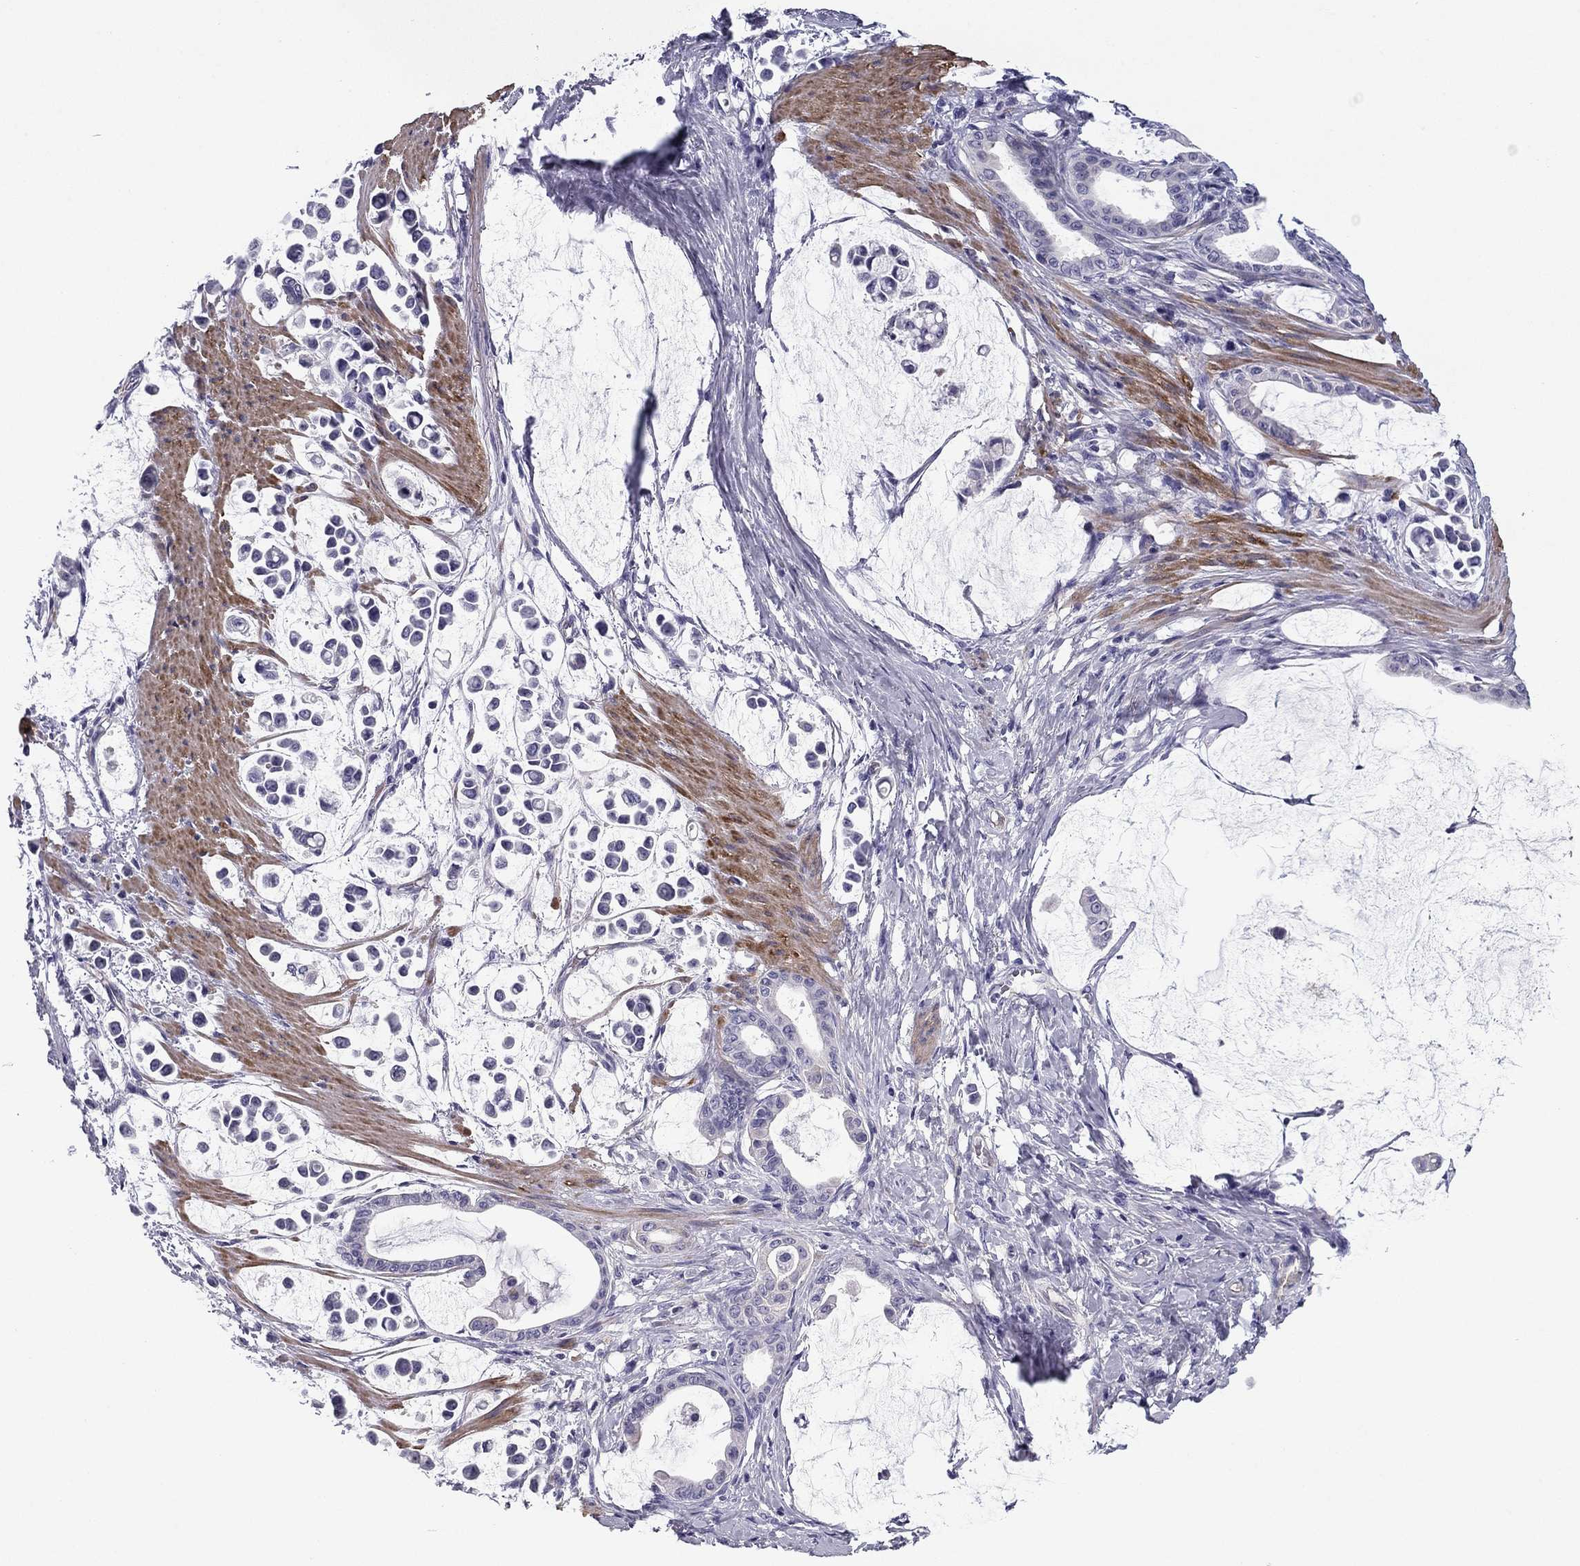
{"staining": {"intensity": "negative", "quantity": "none", "location": "none"}, "tissue": "stomach cancer", "cell_type": "Tumor cells", "image_type": "cancer", "snomed": [{"axis": "morphology", "description": "Adenocarcinoma, NOS"}, {"axis": "topography", "description": "Stomach"}], "caption": "IHC of human adenocarcinoma (stomach) exhibits no staining in tumor cells. (DAB (3,3'-diaminobenzidine) immunohistochemistry (IHC), high magnification).", "gene": "FLNC", "patient": {"sex": "male", "age": 82}}